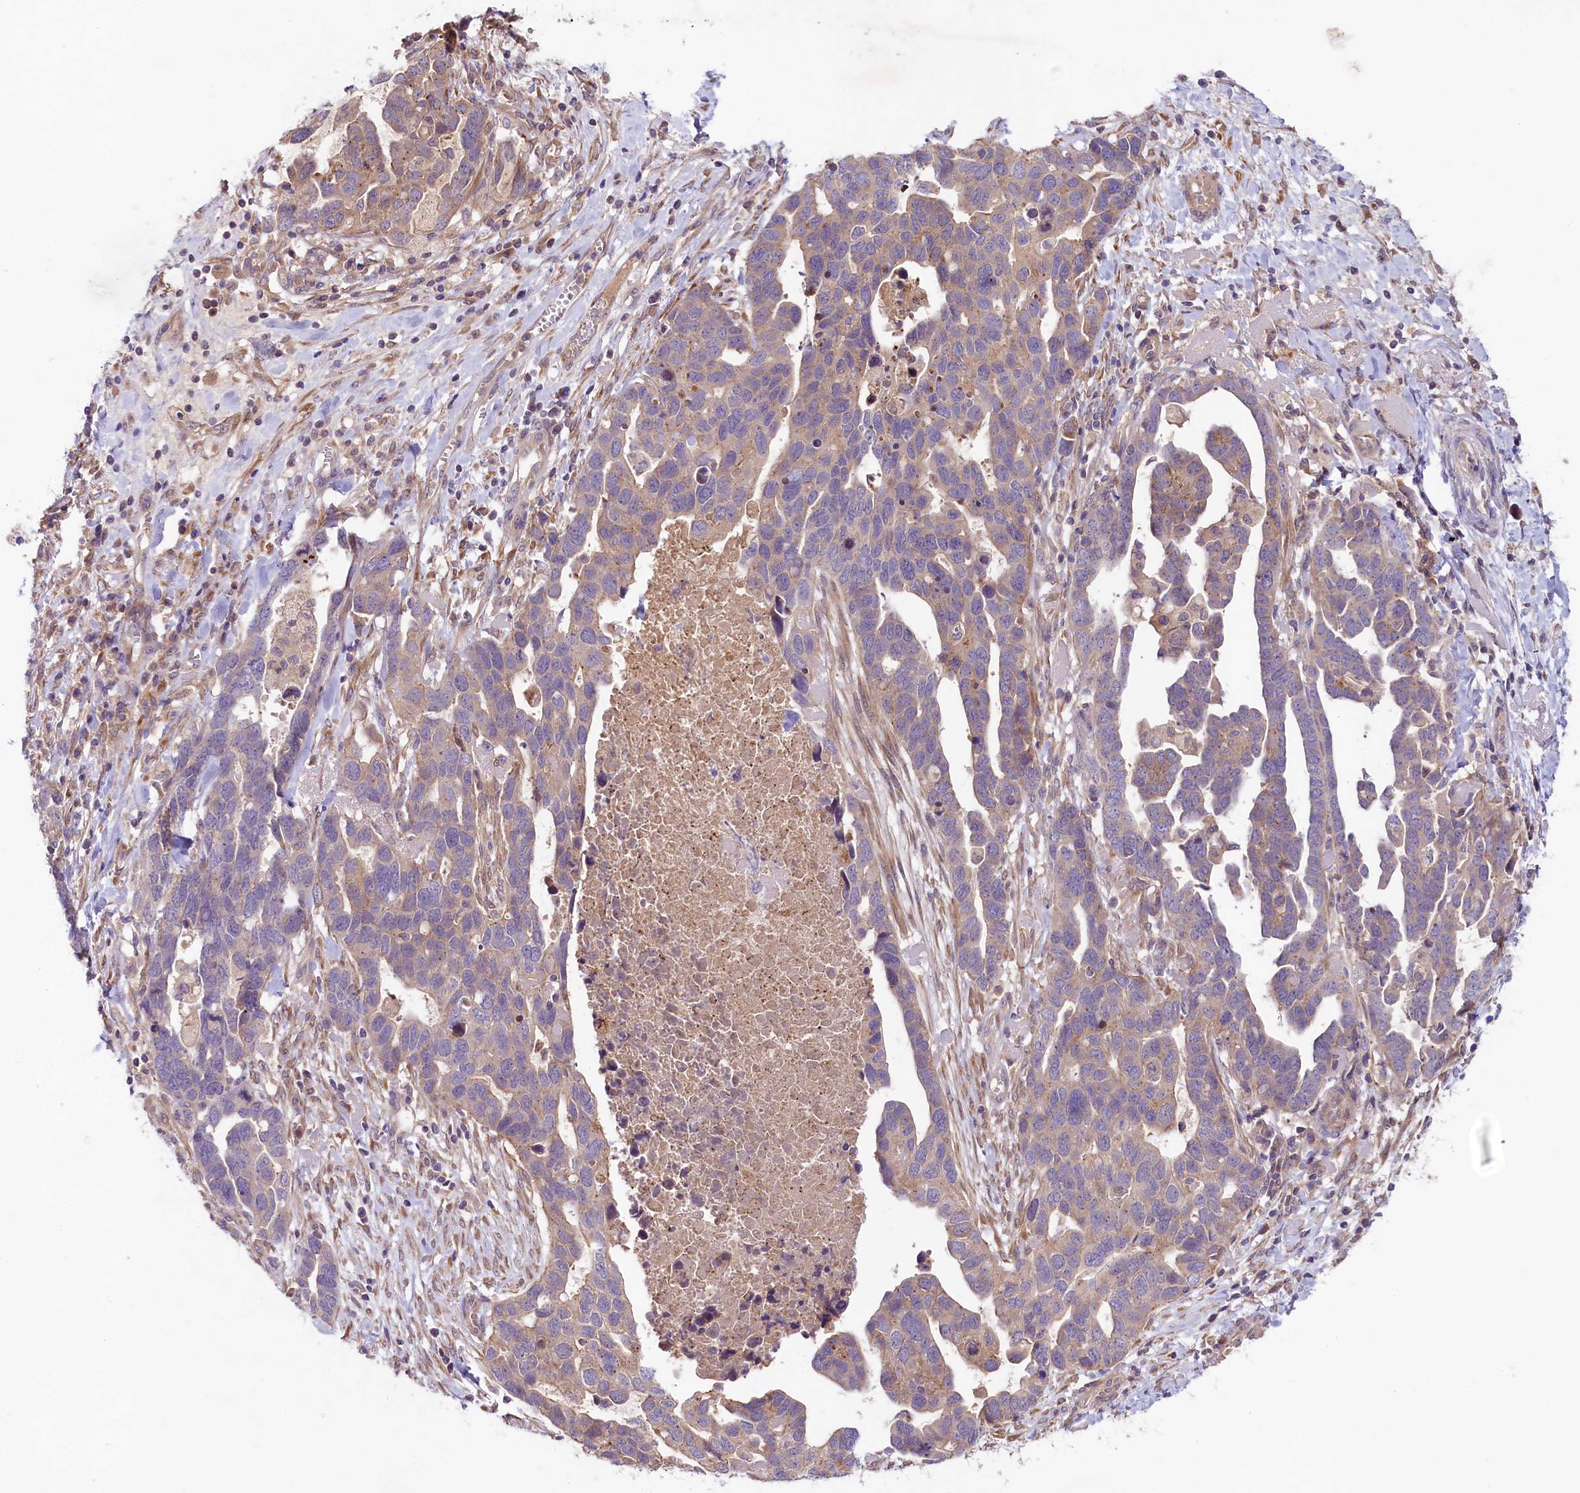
{"staining": {"intensity": "weak", "quantity": "<25%", "location": "cytoplasmic/membranous"}, "tissue": "ovarian cancer", "cell_type": "Tumor cells", "image_type": "cancer", "snomed": [{"axis": "morphology", "description": "Cystadenocarcinoma, serous, NOS"}, {"axis": "topography", "description": "Ovary"}], "caption": "Immunohistochemical staining of ovarian cancer (serous cystadenocarcinoma) demonstrates no significant expression in tumor cells.", "gene": "COG8", "patient": {"sex": "female", "age": 54}}